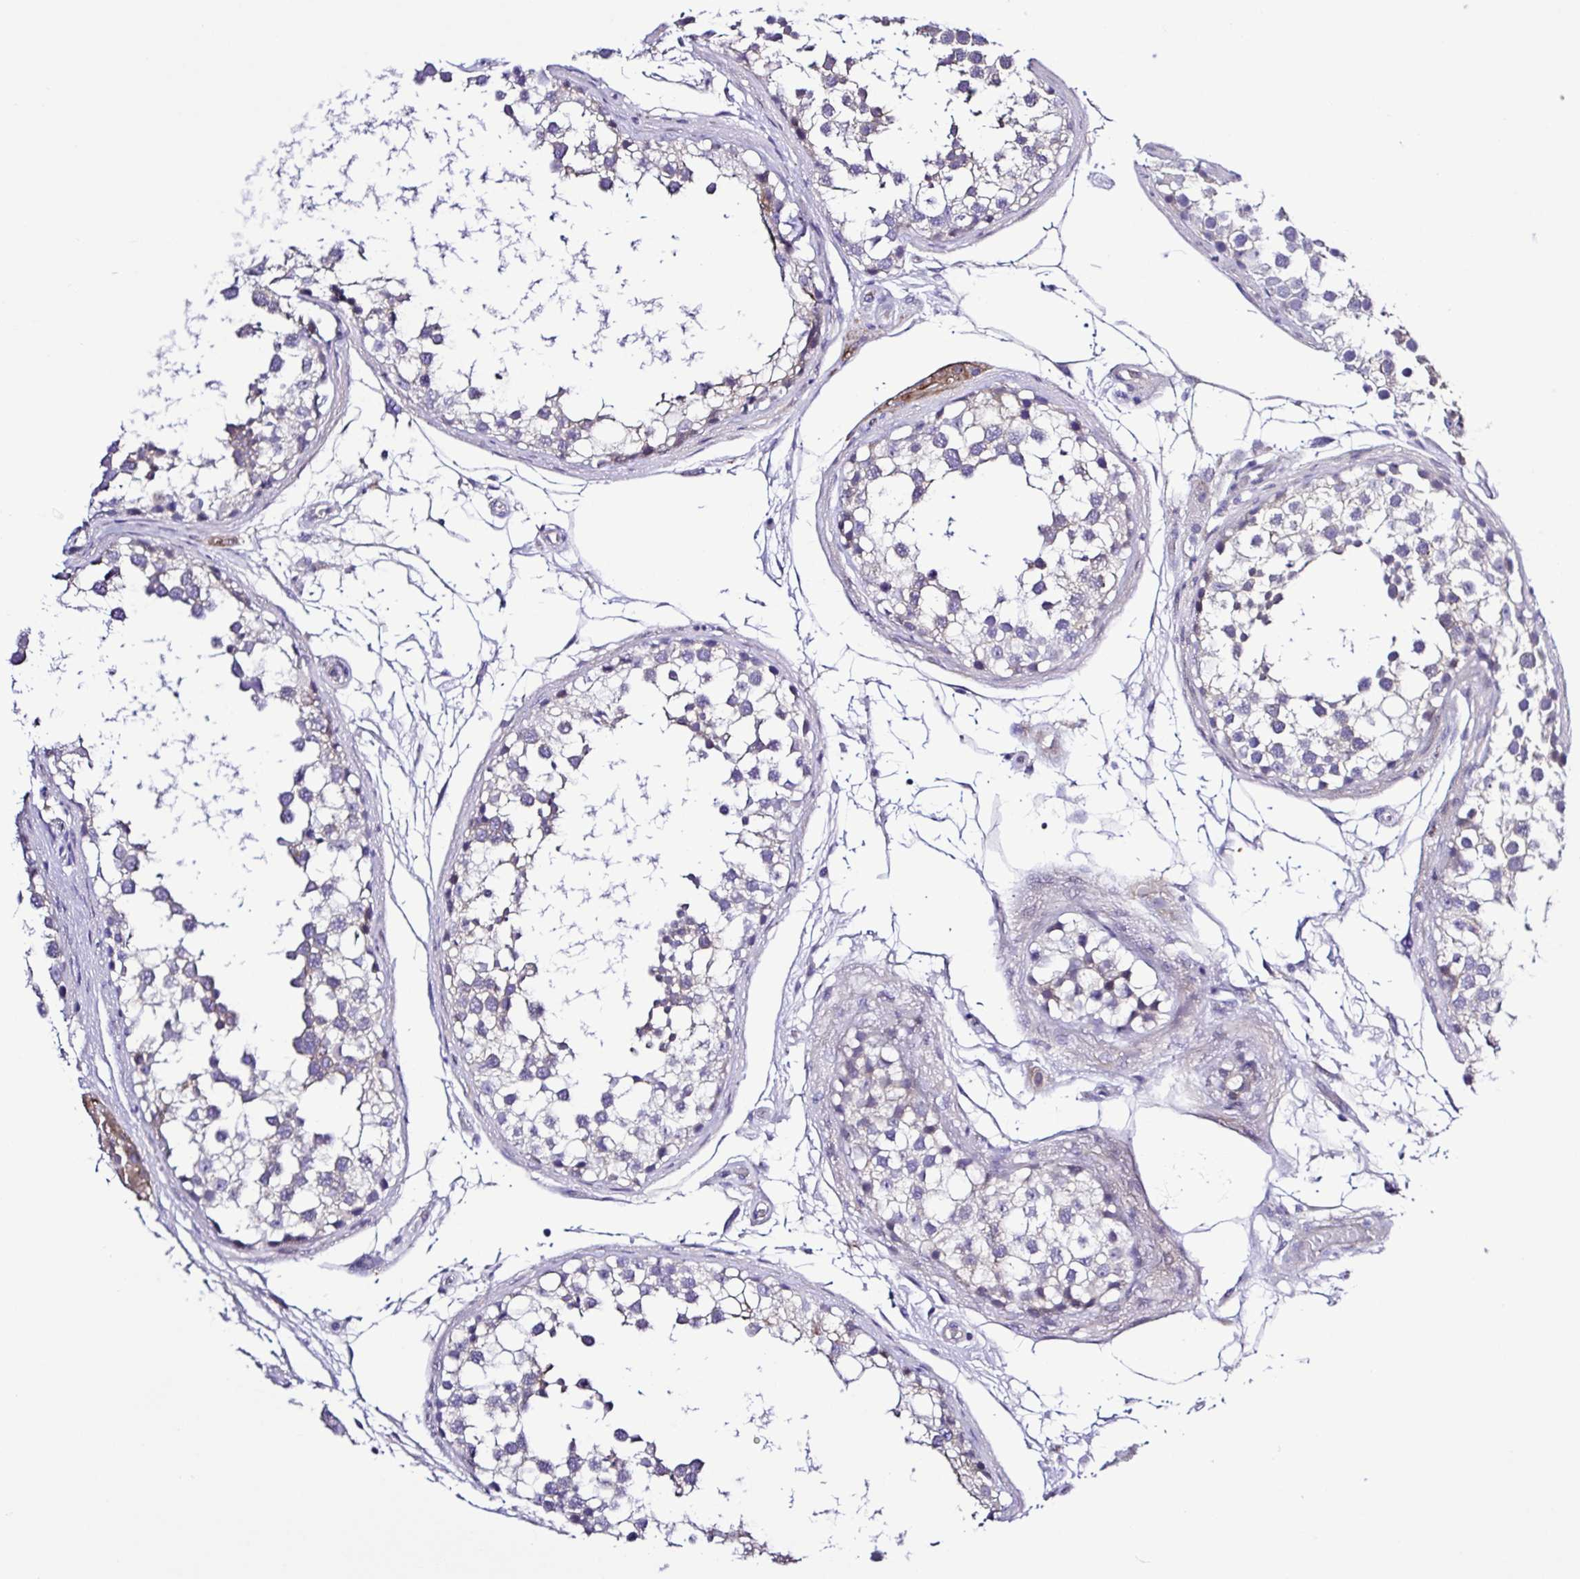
{"staining": {"intensity": "weak", "quantity": "<25%", "location": "cytoplasmic/membranous"}, "tissue": "testis", "cell_type": "Cells in seminiferous ducts", "image_type": "normal", "snomed": [{"axis": "morphology", "description": "Normal tissue, NOS"}, {"axis": "morphology", "description": "Seminoma, NOS"}, {"axis": "topography", "description": "Testis"}], "caption": "Immunohistochemistry (IHC) image of unremarkable human testis stained for a protein (brown), which exhibits no positivity in cells in seminiferous ducts.", "gene": "GABBR2", "patient": {"sex": "male", "age": 65}}